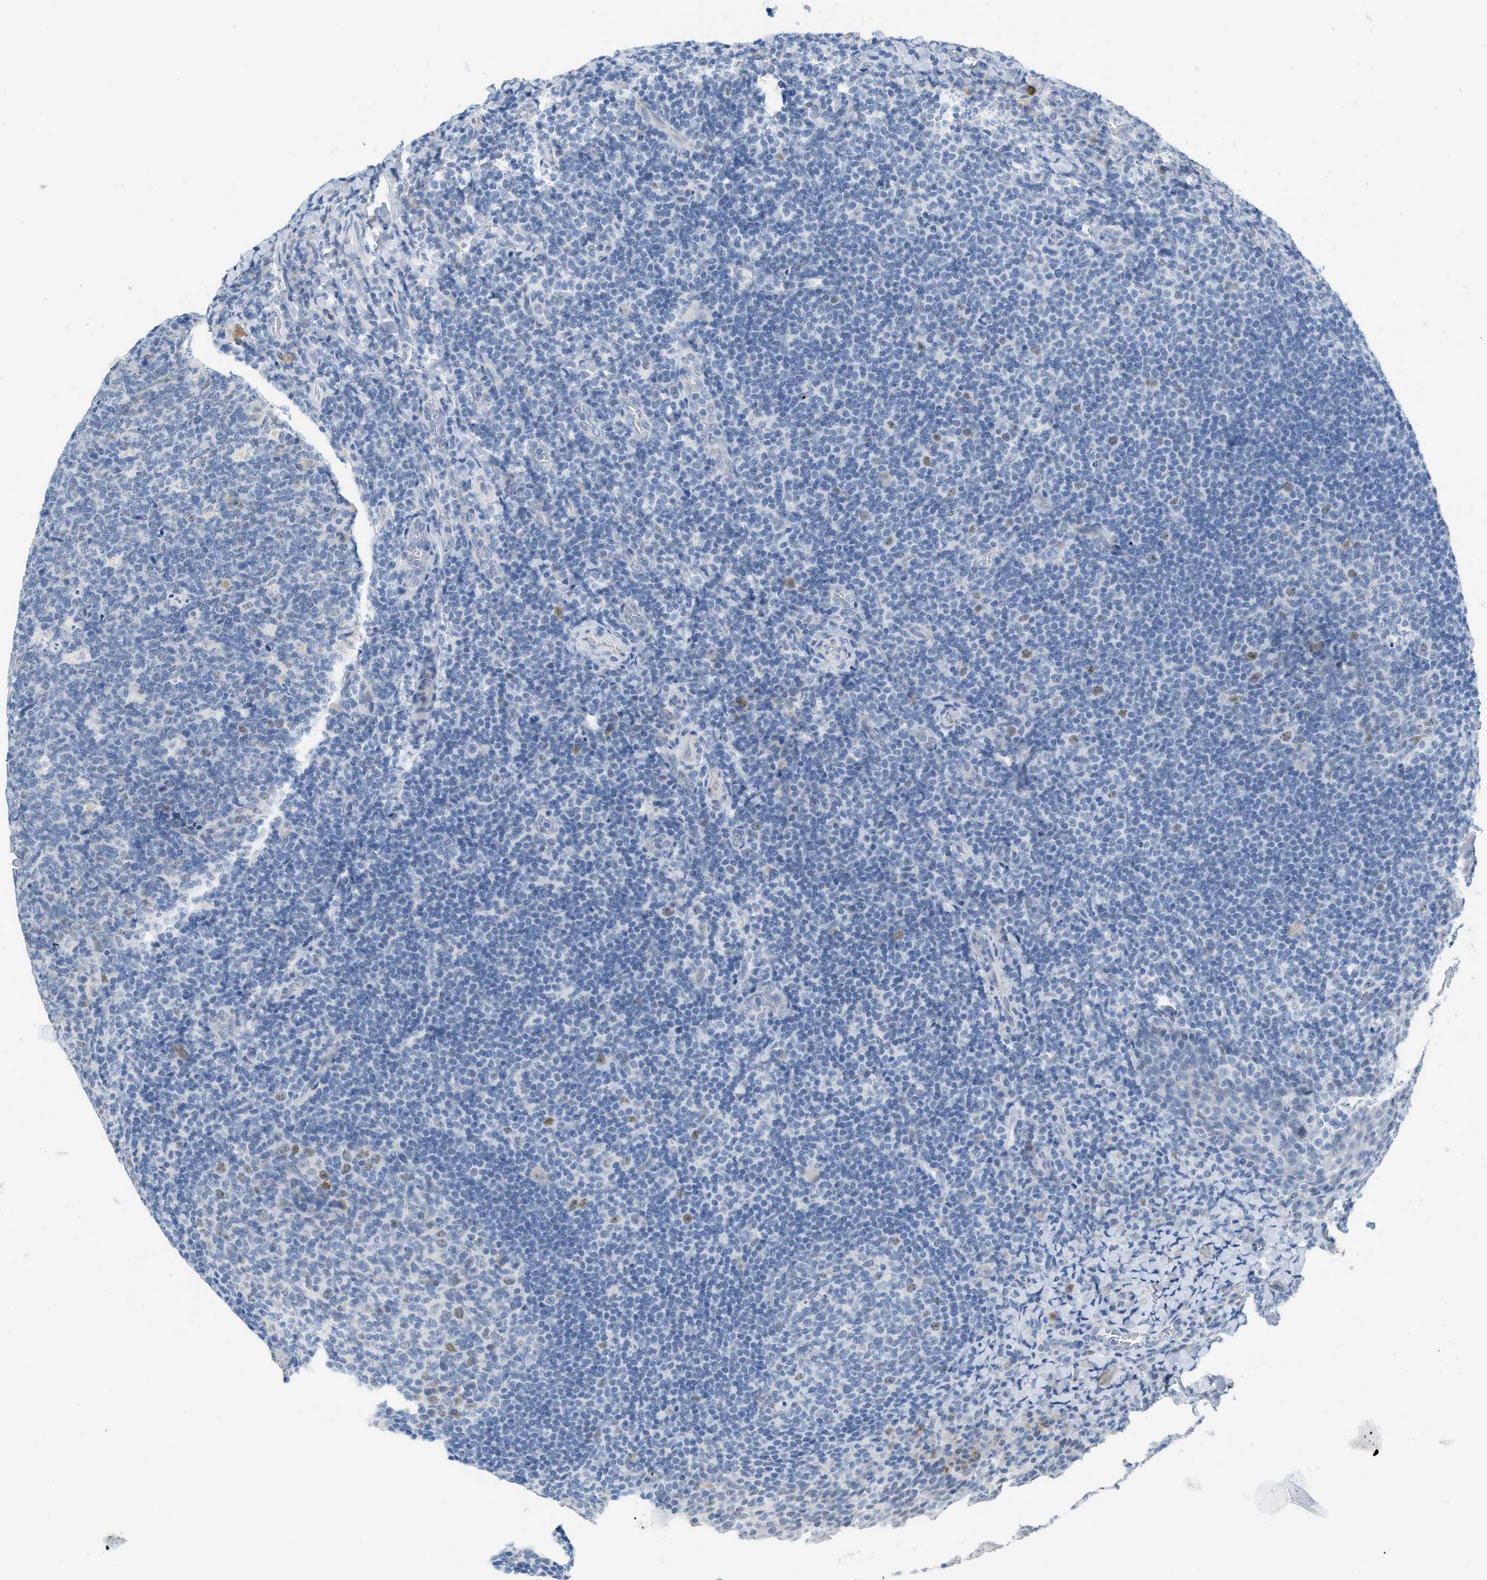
{"staining": {"intensity": "negative", "quantity": "none", "location": "none"}, "tissue": "tonsil", "cell_type": "Germinal center cells", "image_type": "normal", "snomed": [{"axis": "morphology", "description": "Normal tissue, NOS"}, {"axis": "topography", "description": "Tonsil"}], "caption": "Immunohistochemistry micrograph of benign tonsil: human tonsil stained with DAB reveals no significant protein positivity in germinal center cells.", "gene": "HSF2", "patient": {"sex": "male", "age": 17}}